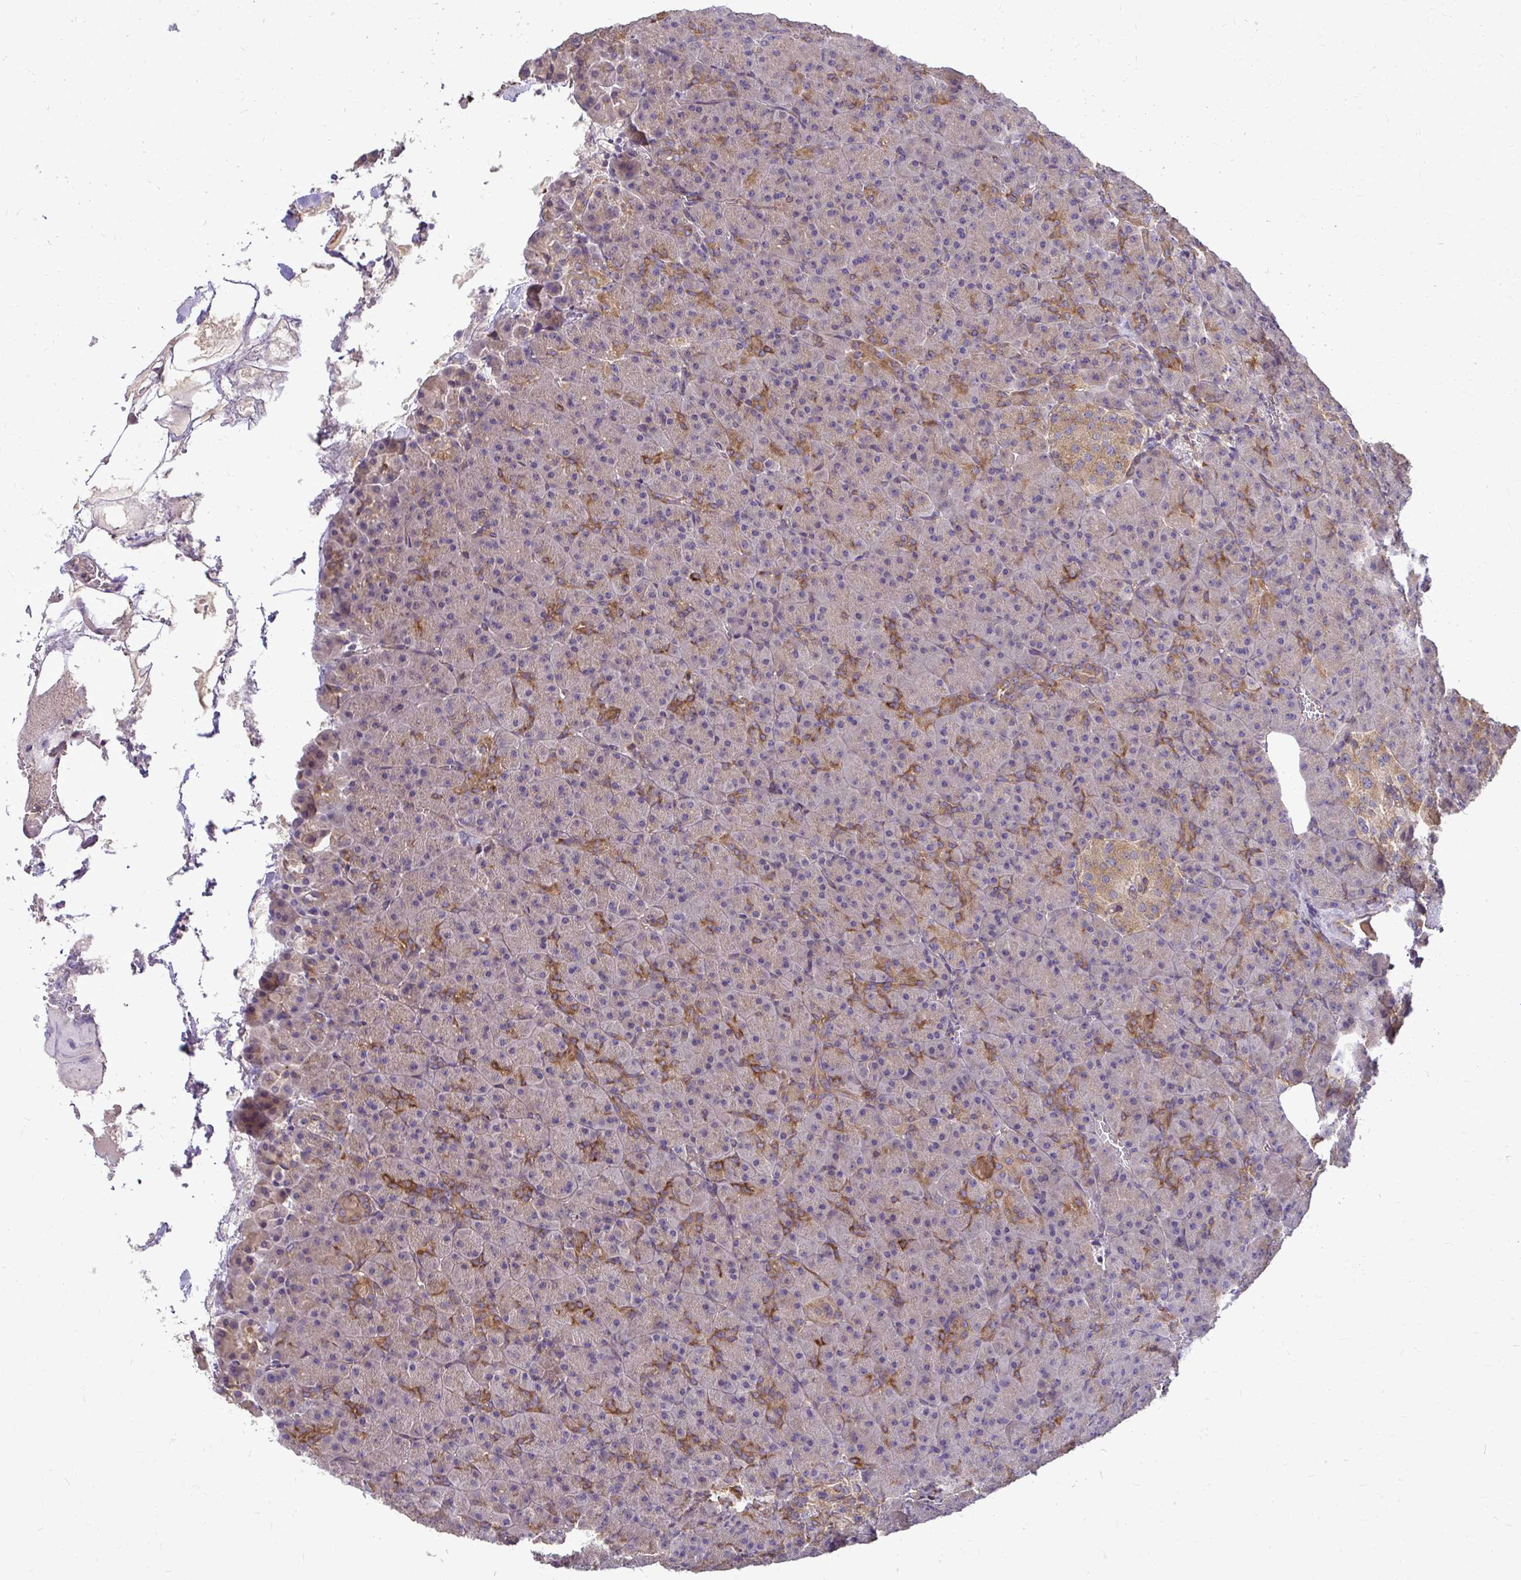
{"staining": {"intensity": "strong", "quantity": "25%-75%", "location": "cytoplasmic/membranous"}, "tissue": "pancreas", "cell_type": "Exocrine glandular cells", "image_type": "normal", "snomed": [{"axis": "morphology", "description": "Normal tissue, NOS"}, {"axis": "topography", "description": "Pancreas"}], "caption": "A brown stain labels strong cytoplasmic/membranous positivity of a protein in exocrine glandular cells of benign human pancreas.", "gene": "FMR1", "patient": {"sex": "female", "age": 74}}